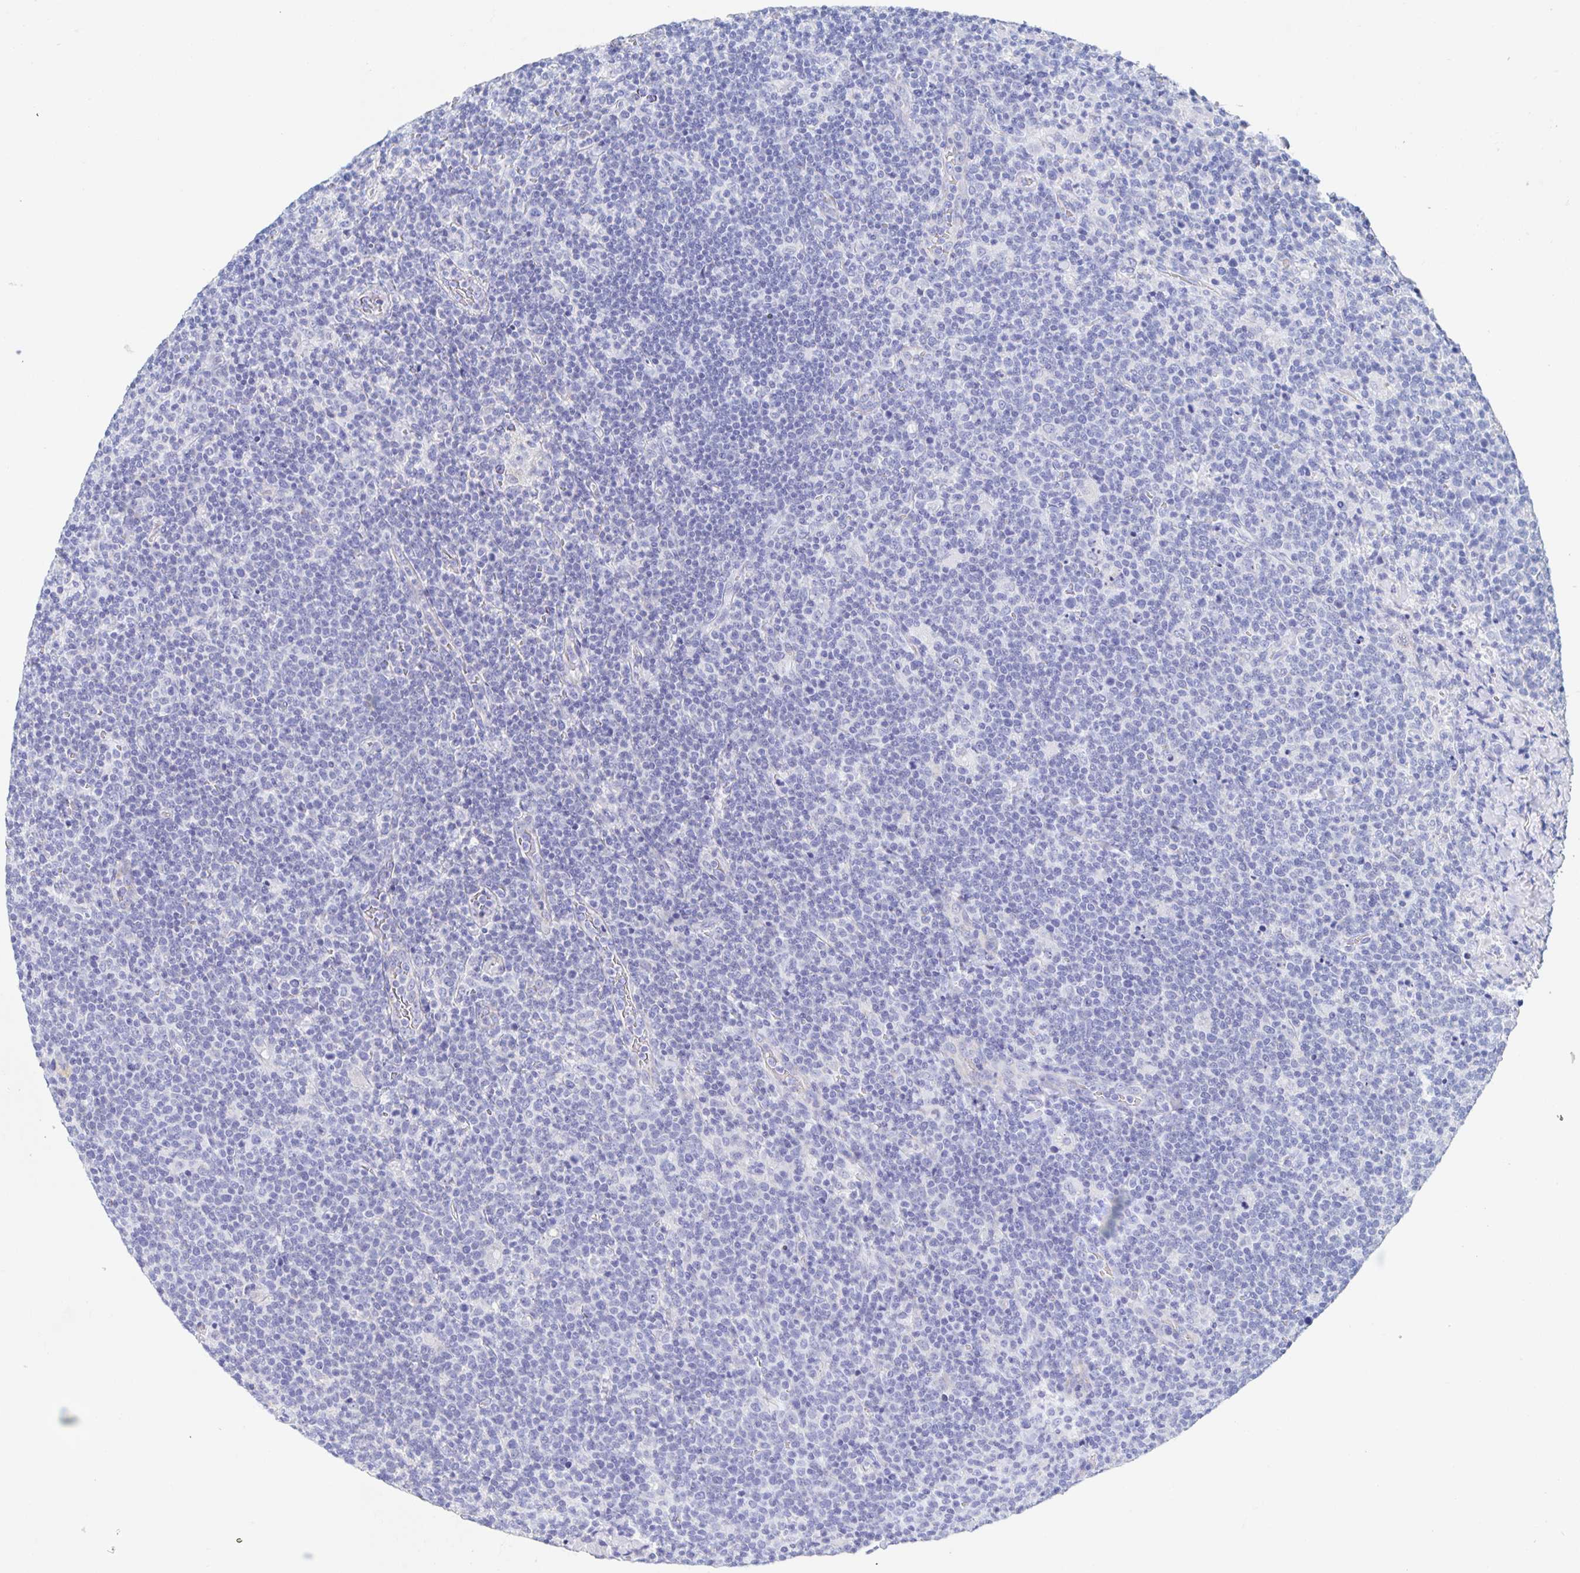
{"staining": {"intensity": "negative", "quantity": "none", "location": "none"}, "tissue": "lymphoma", "cell_type": "Tumor cells", "image_type": "cancer", "snomed": [{"axis": "morphology", "description": "Malignant lymphoma, non-Hodgkin's type, High grade"}, {"axis": "topography", "description": "Lymph node"}], "caption": "High power microscopy photomicrograph of an IHC image of lymphoma, revealing no significant positivity in tumor cells.", "gene": "DMBT1", "patient": {"sex": "male", "age": 61}}